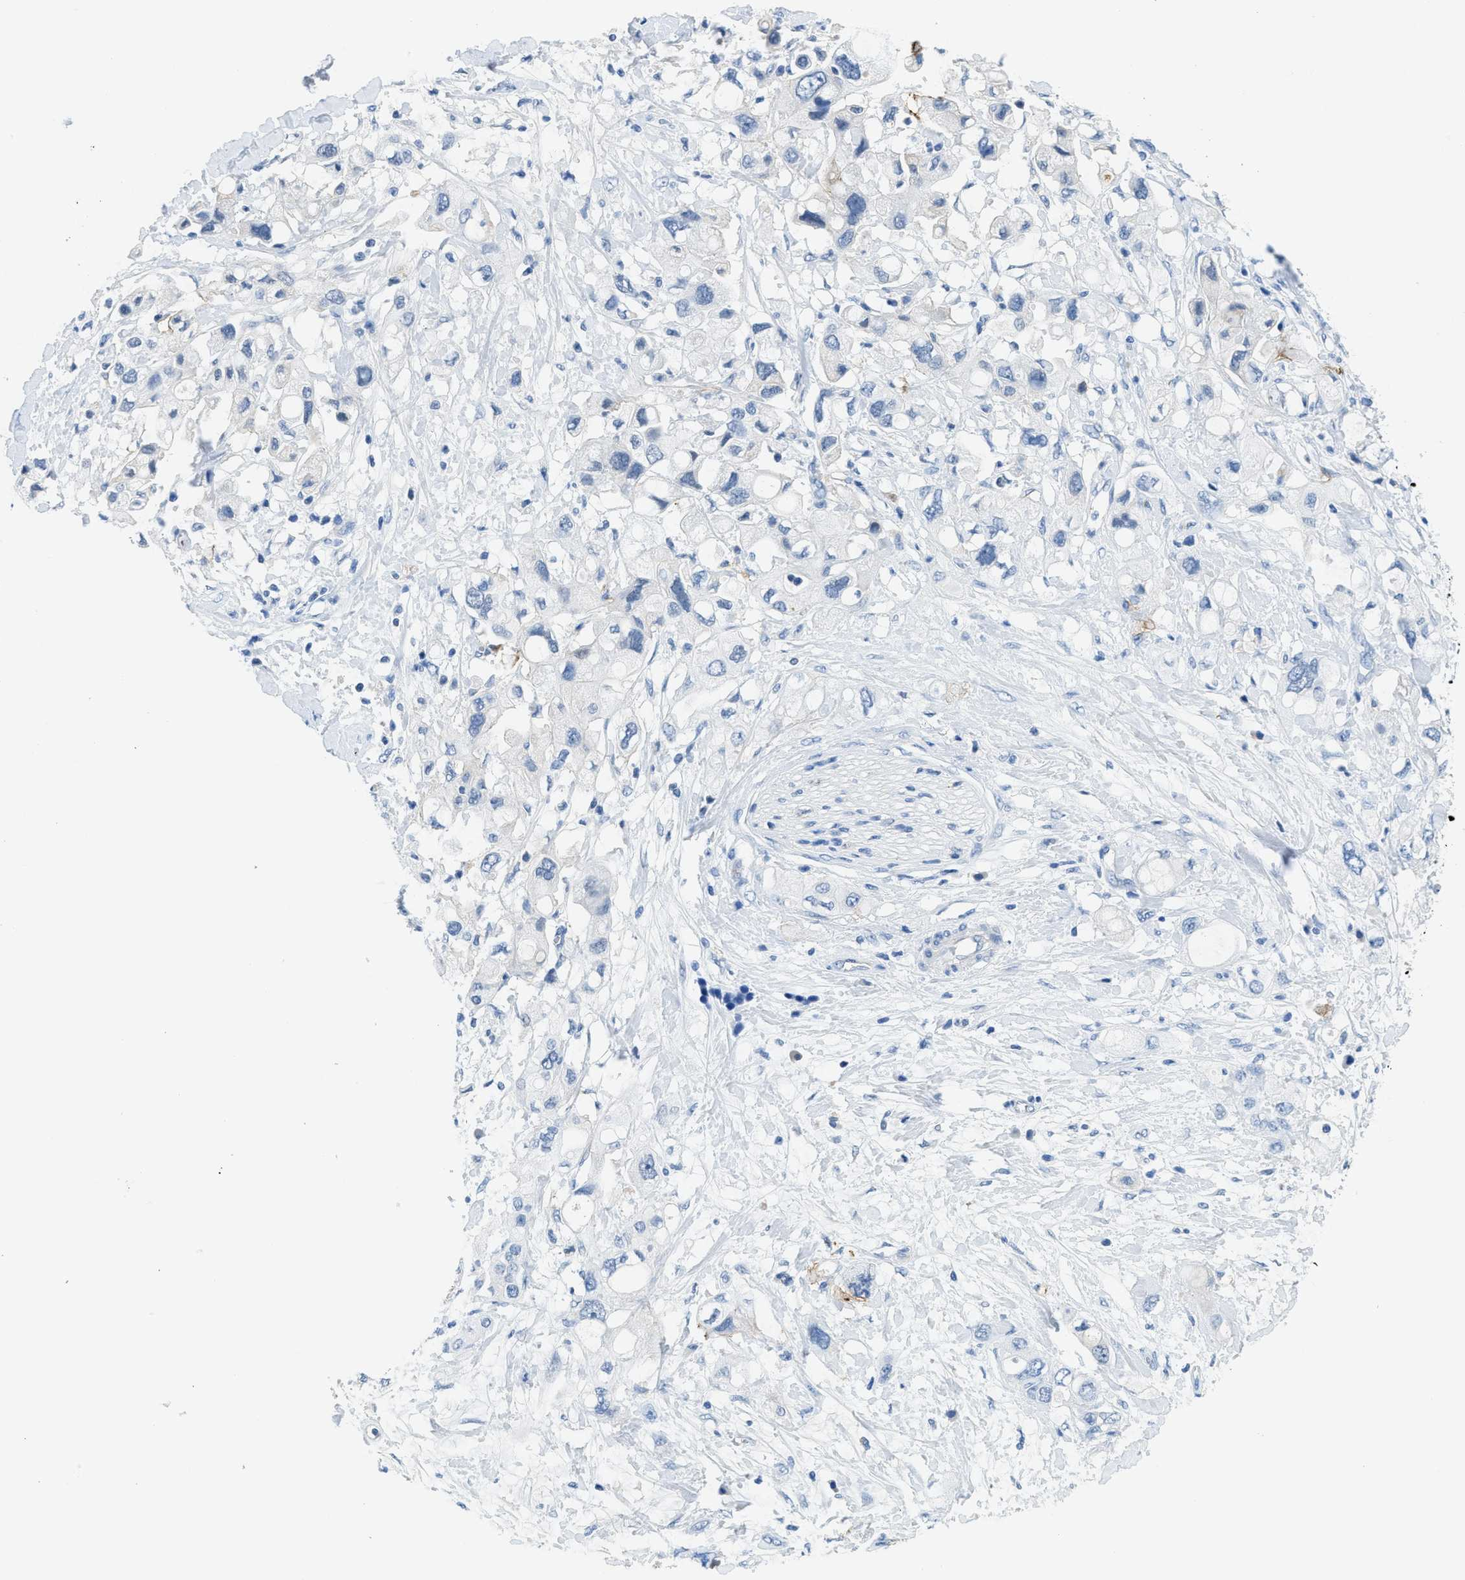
{"staining": {"intensity": "negative", "quantity": "none", "location": "none"}, "tissue": "pancreatic cancer", "cell_type": "Tumor cells", "image_type": "cancer", "snomed": [{"axis": "morphology", "description": "Adenocarcinoma, NOS"}, {"axis": "topography", "description": "Pancreas"}], "caption": "The image displays no significant positivity in tumor cells of pancreatic cancer.", "gene": "MBL2", "patient": {"sex": "female", "age": 56}}